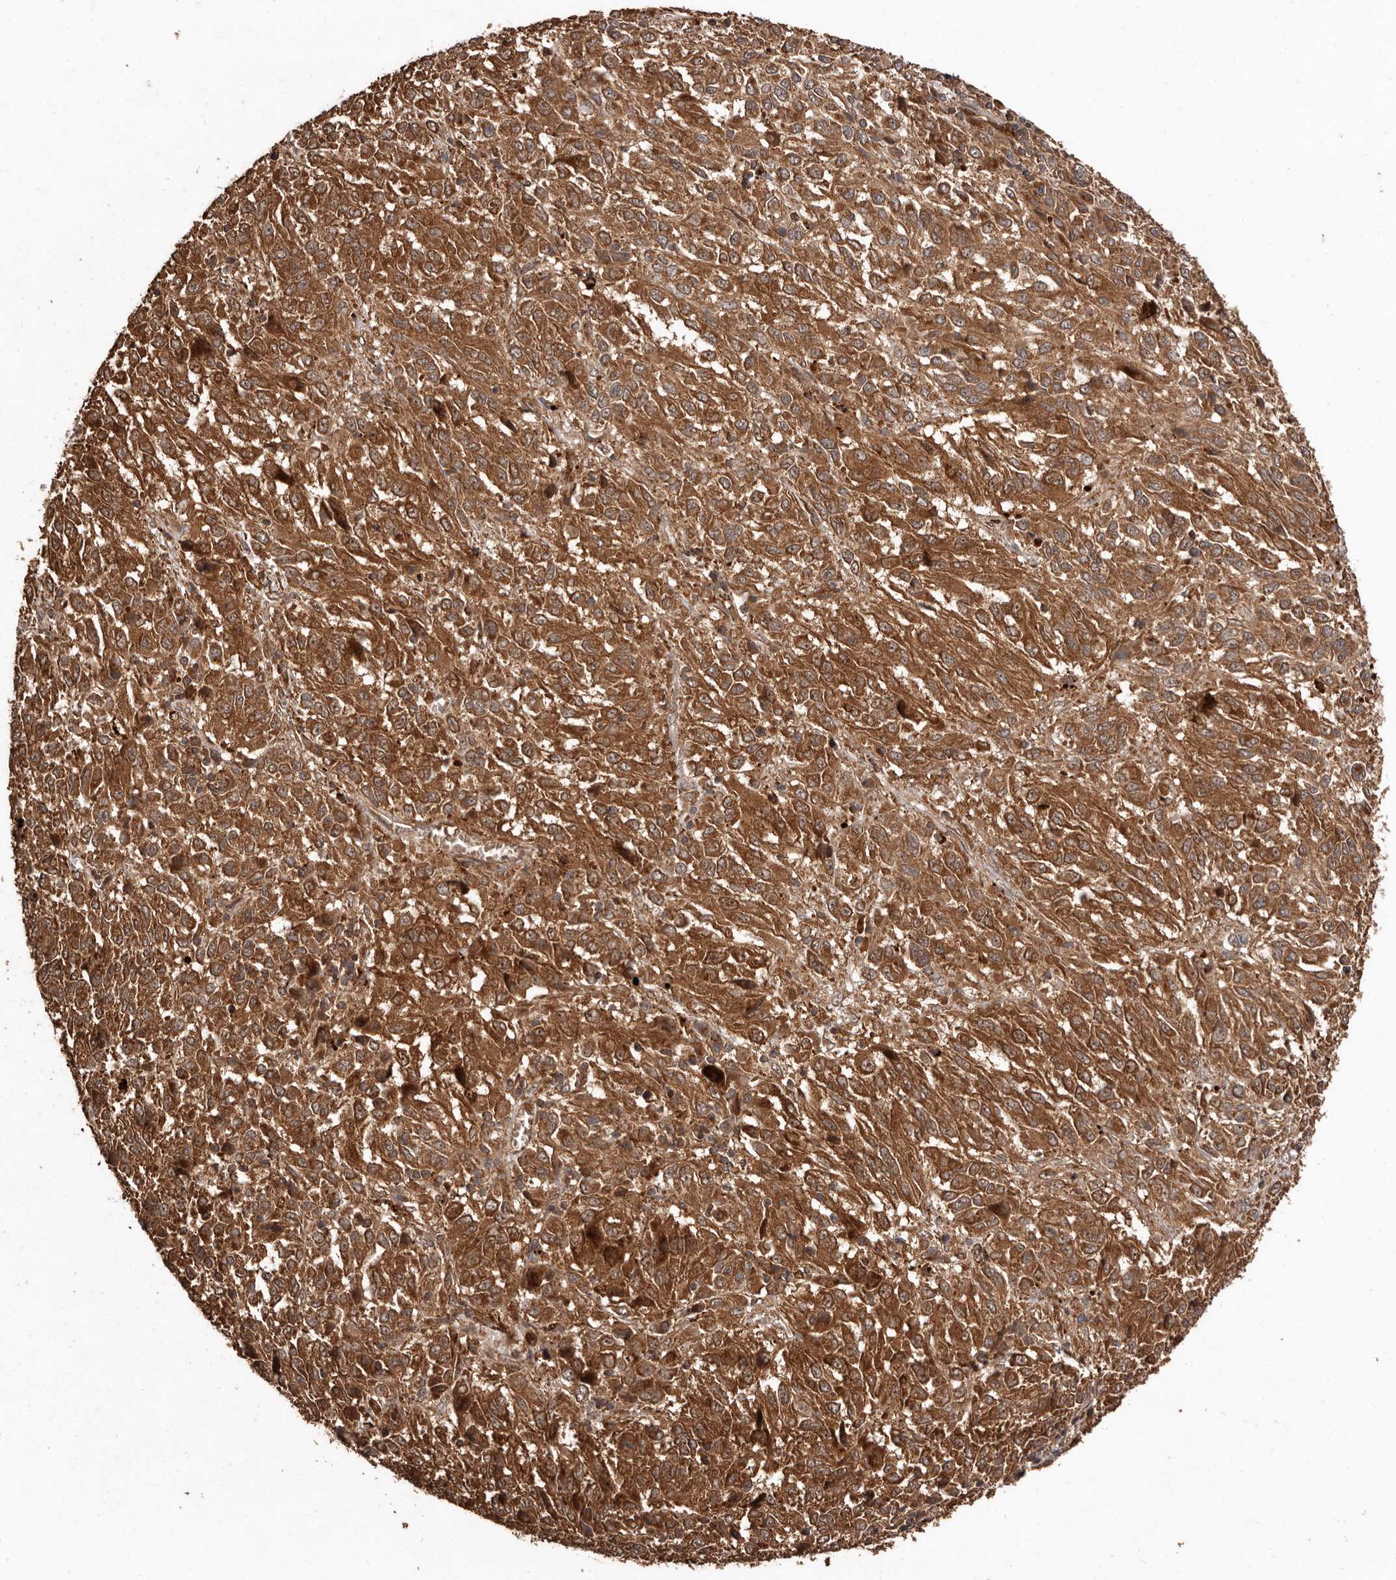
{"staining": {"intensity": "strong", "quantity": ">75%", "location": "cytoplasmic/membranous"}, "tissue": "melanoma", "cell_type": "Tumor cells", "image_type": "cancer", "snomed": [{"axis": "morphology", "description": "Malignant melanoma, Metastatic site"}, {"axis": "topography", "description": "Lung"}], "caption": "Protein expression analysis of human malignant melanoma (metastatic site) reveals strong cytoplasmic/membranous expression in about >75% of tumor cells.", "gene": "RWDD1", "patient": {"sex": "male", "age": 64}}